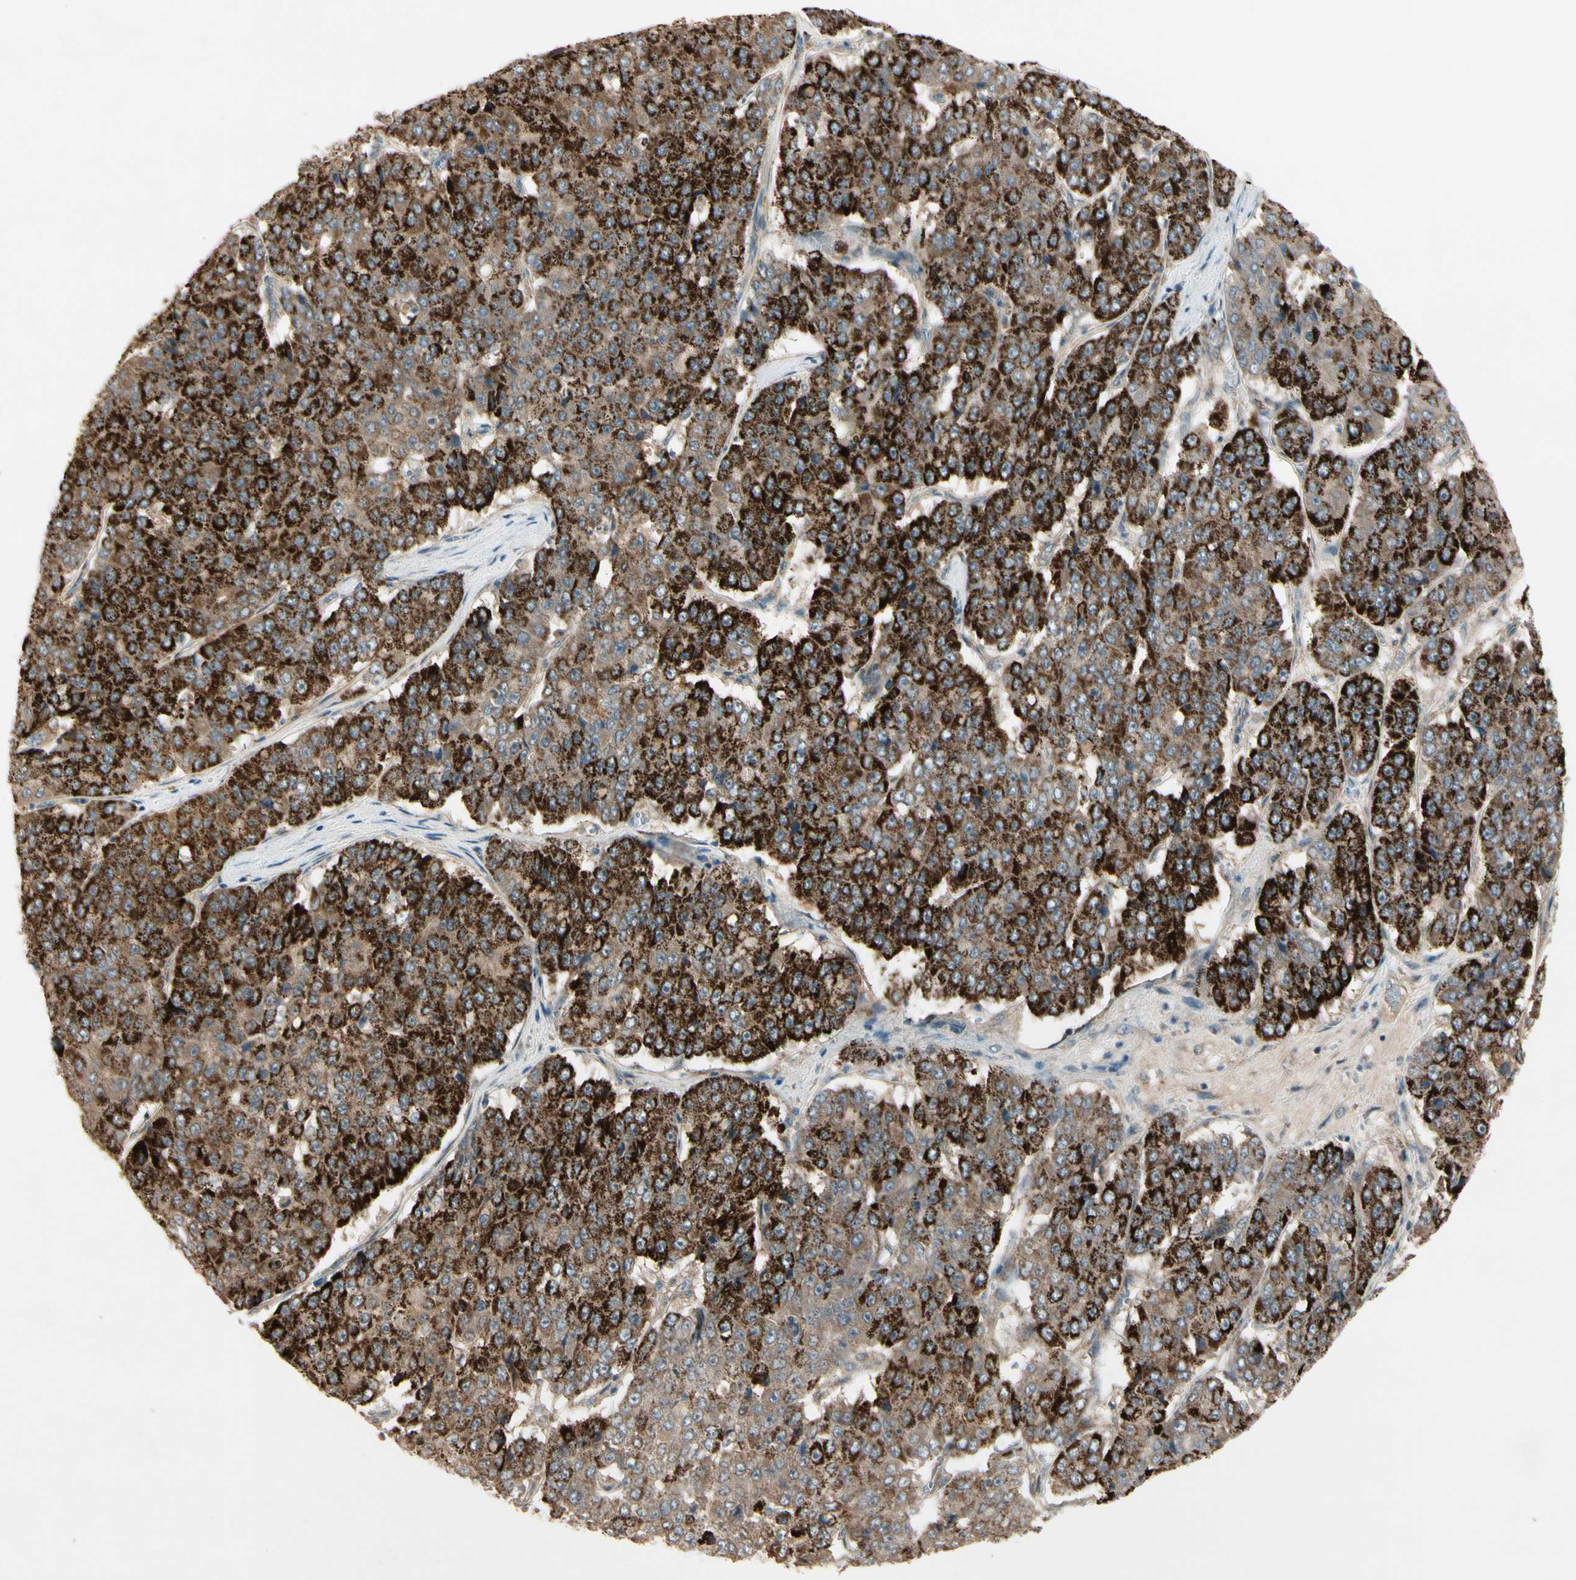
{"staining": {"intensity": "strong", "quantity": ">75%", "location": "cytoplasmic/membranous"}, "tissue": "pancreatic cancer", "cell_type": "Tumor cells", "image_type": "cancer", "snomed": [{"axis": "morphology", "description": "Adenocarcinoma, NOS"}, {"axis": "topography", "description": "Pancreas"}], "caption": "Pancreatic adenocarcinoma stained with a brown dye exhibits strong cytoplasmic/membranous positive staining in about >75% of tumor cells.", "gene": "FHDC1", "patient": {"sex": "male", "age": 50}}